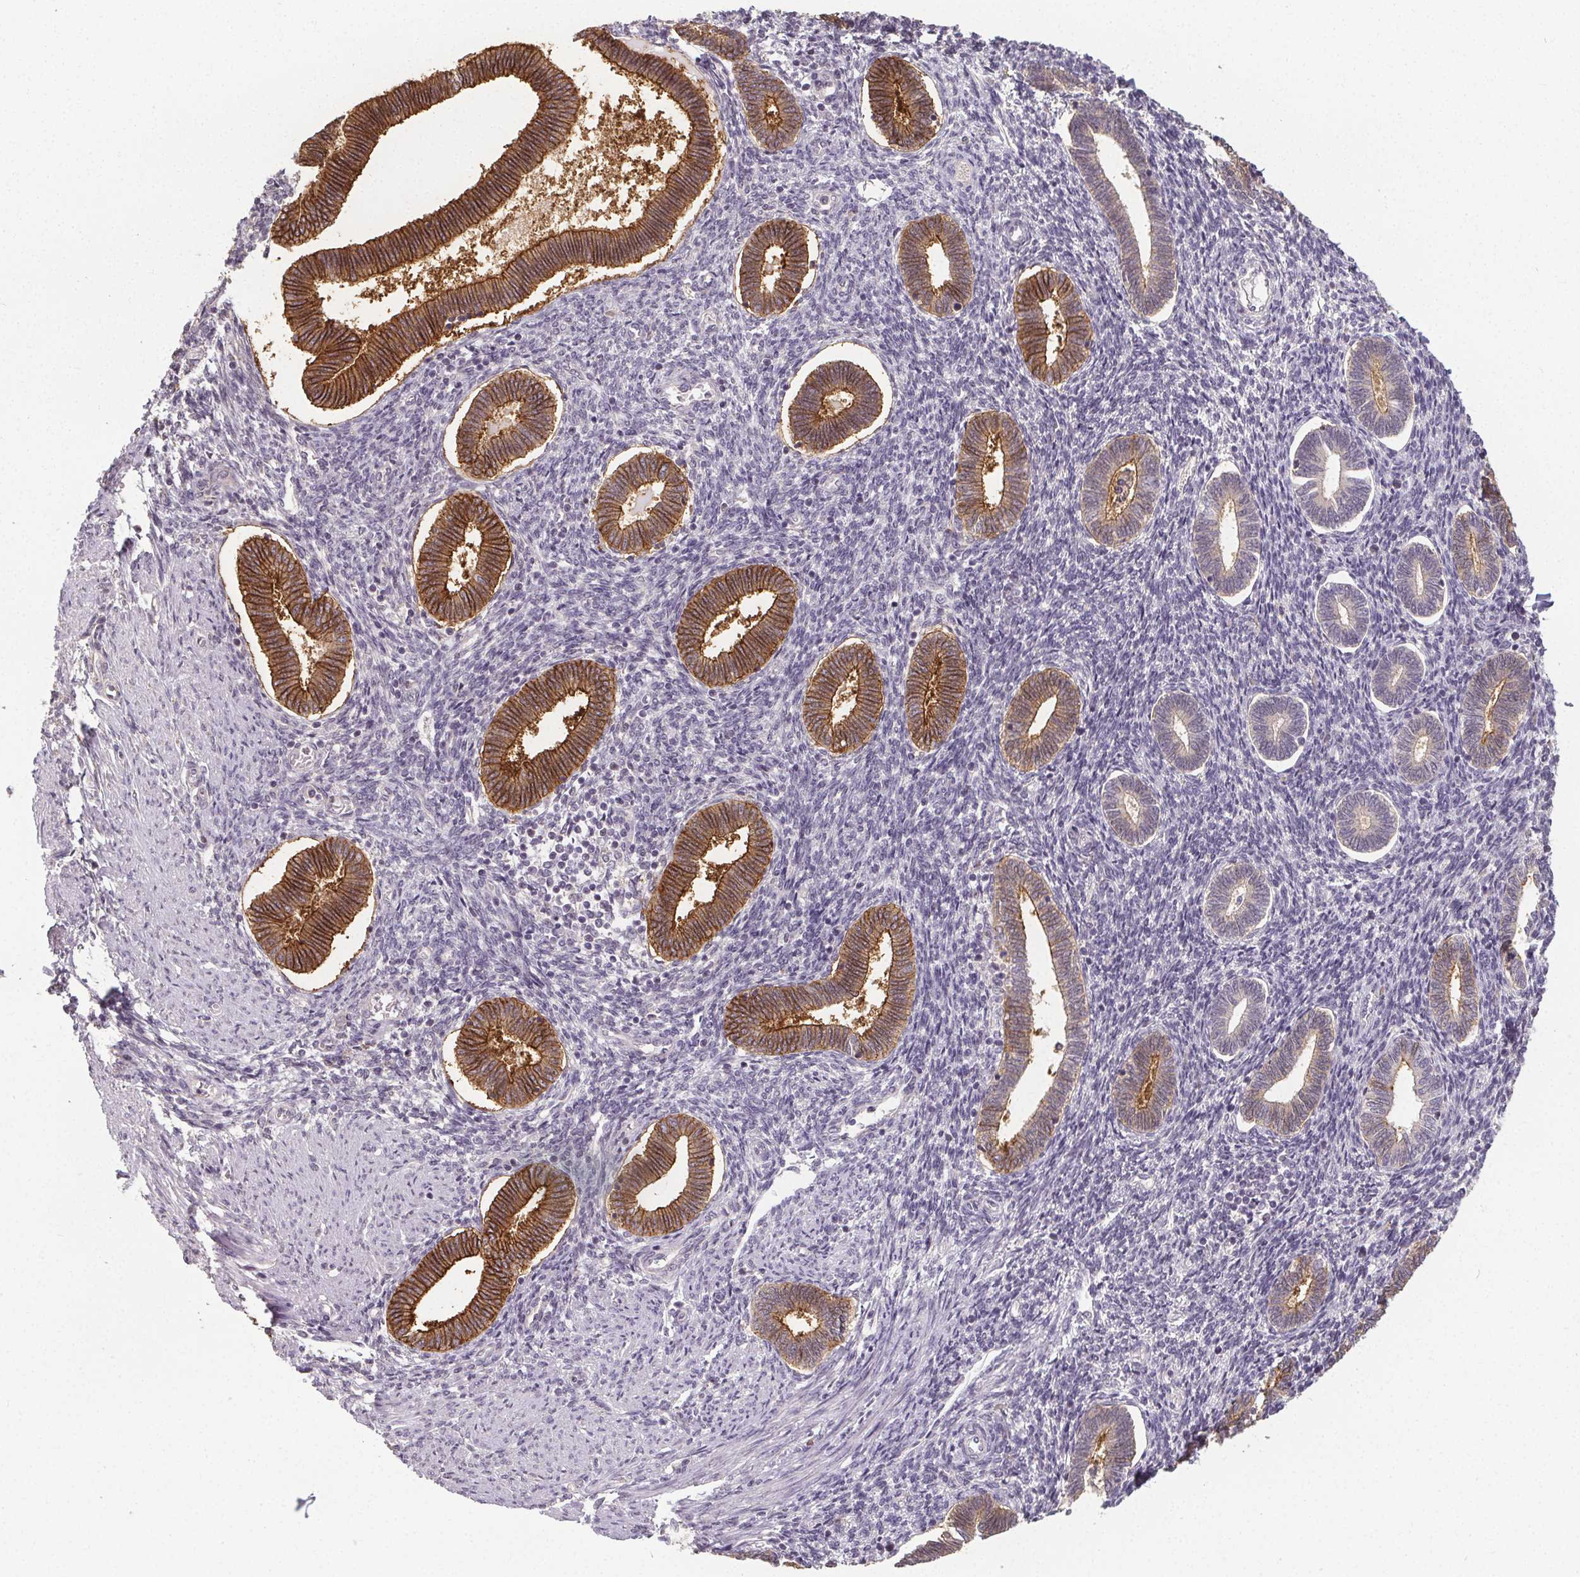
{"staining": {"intensity": "negative", "quantity": "none", "location": "none"}, "tissue": "endometrium", "cell_type": "Cells in endometrial stroma", "image_type": "normal", "snomed": [{"axis": "morphology", "description": "Normal tissue, NOS"}, {"axis": "topography", "description": "Endometrium"}], "caption": "High power microscopy histopathology image of an immunohistochemistry (IHC) histopathology image of normal endometrium, revealing no significant expression in cells in endometrial stroma. (DAB (3,3'-diaminobenzidine) immunohistochemistry (IHC) visualized using brightfield microscopy, high magnification).", "gene": "SLC26A2", "patient": {"sex": "female", "age": 42}}